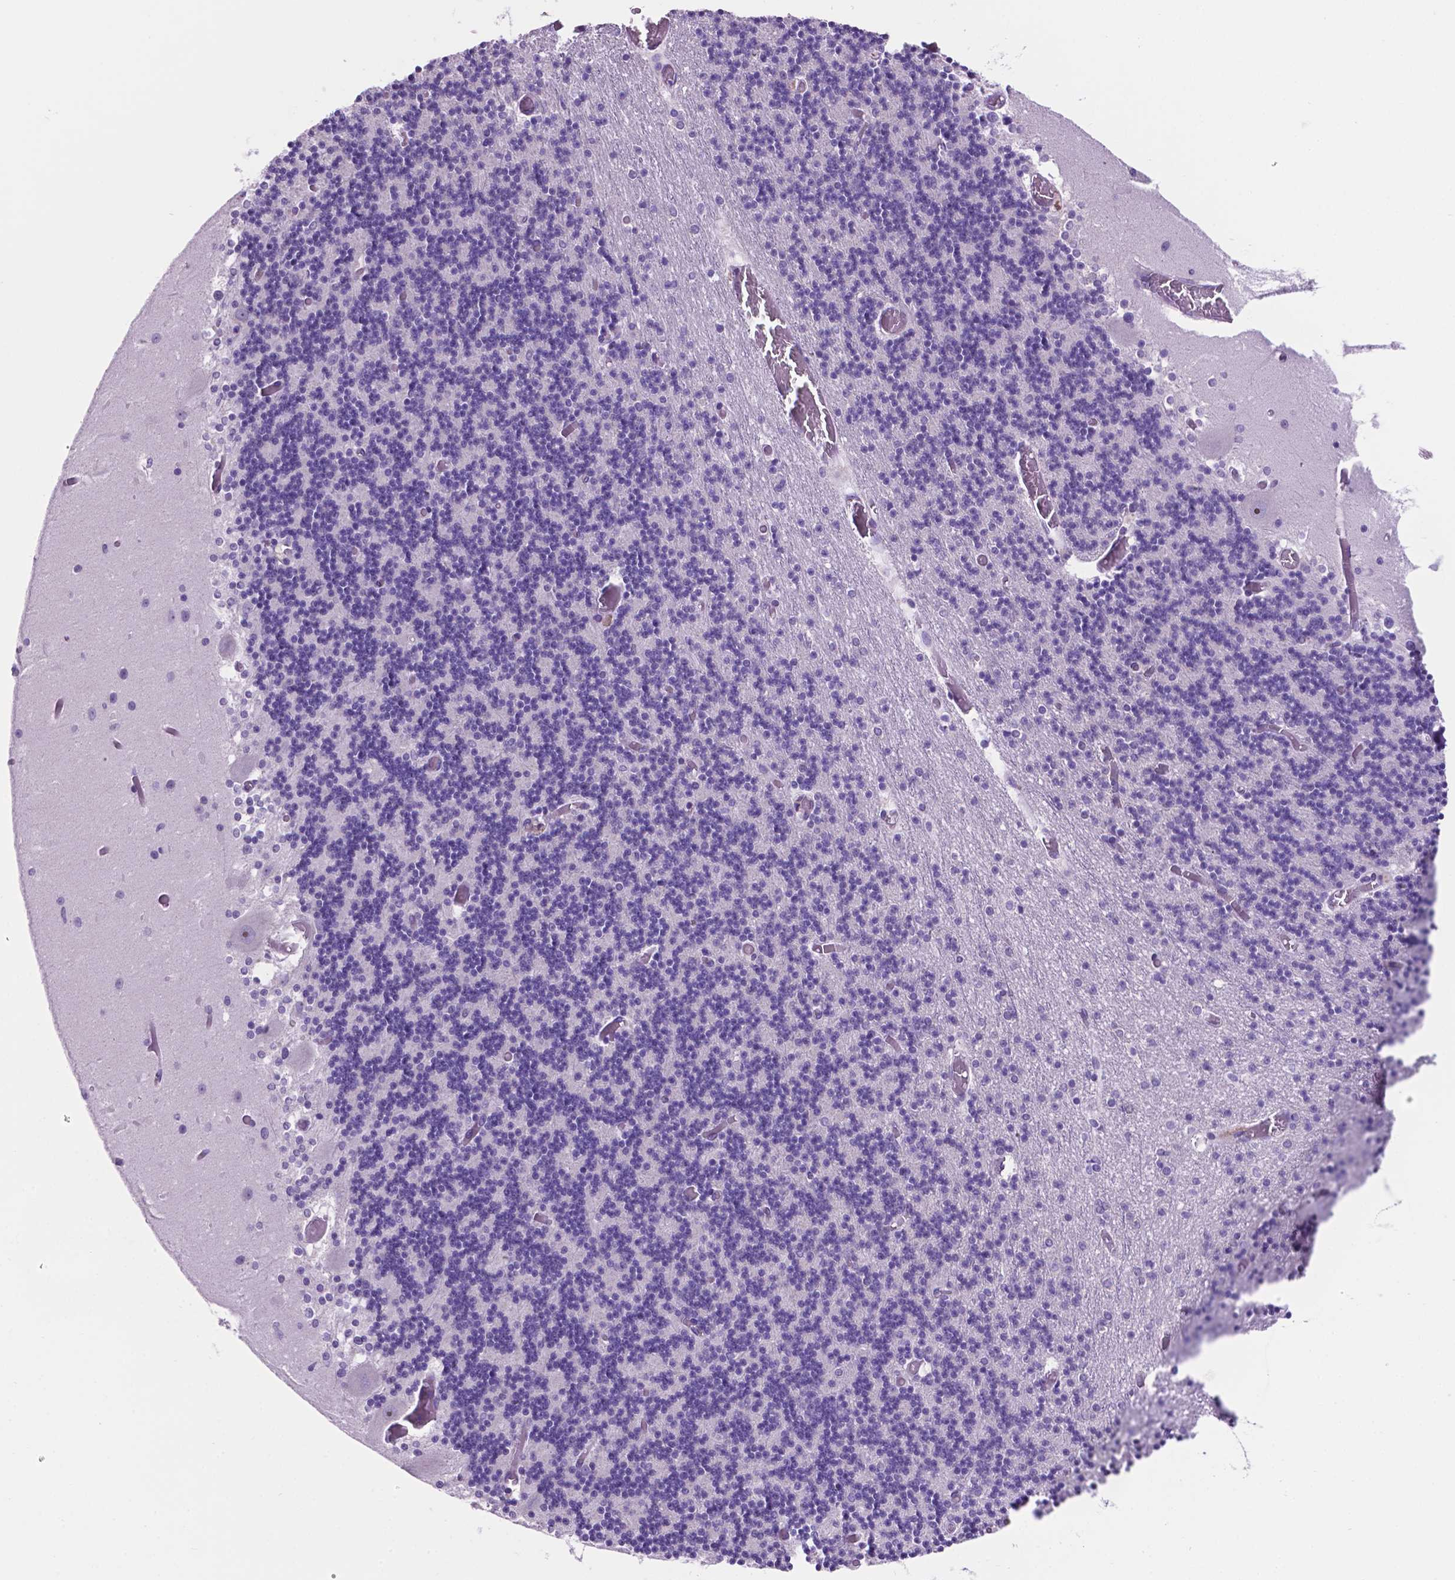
{"staining": {"intensity": "negative", "quantity": "none", "location": "none"}, "tissue": "cerebellum", "cell_type": "Cells in granular layer", "image_type": "normal", "snomed": [{"axis": "morphology", "description": "Normal tissue, NOS"}, {"axis": "topography", "description": "Cerebellum"}], "caption": "IHC histopathology image of normal human cerebellum stained for a protein (brown), which exhibits no positivity in cells in granular layer. The staining is performed using DAB (3,3'-diaminobenzidine) brown chromogen with nuclei counter-stained in using hematoxylin.", "gene": "SPDYA", "patient": {"sex": "female", "age": 28}}